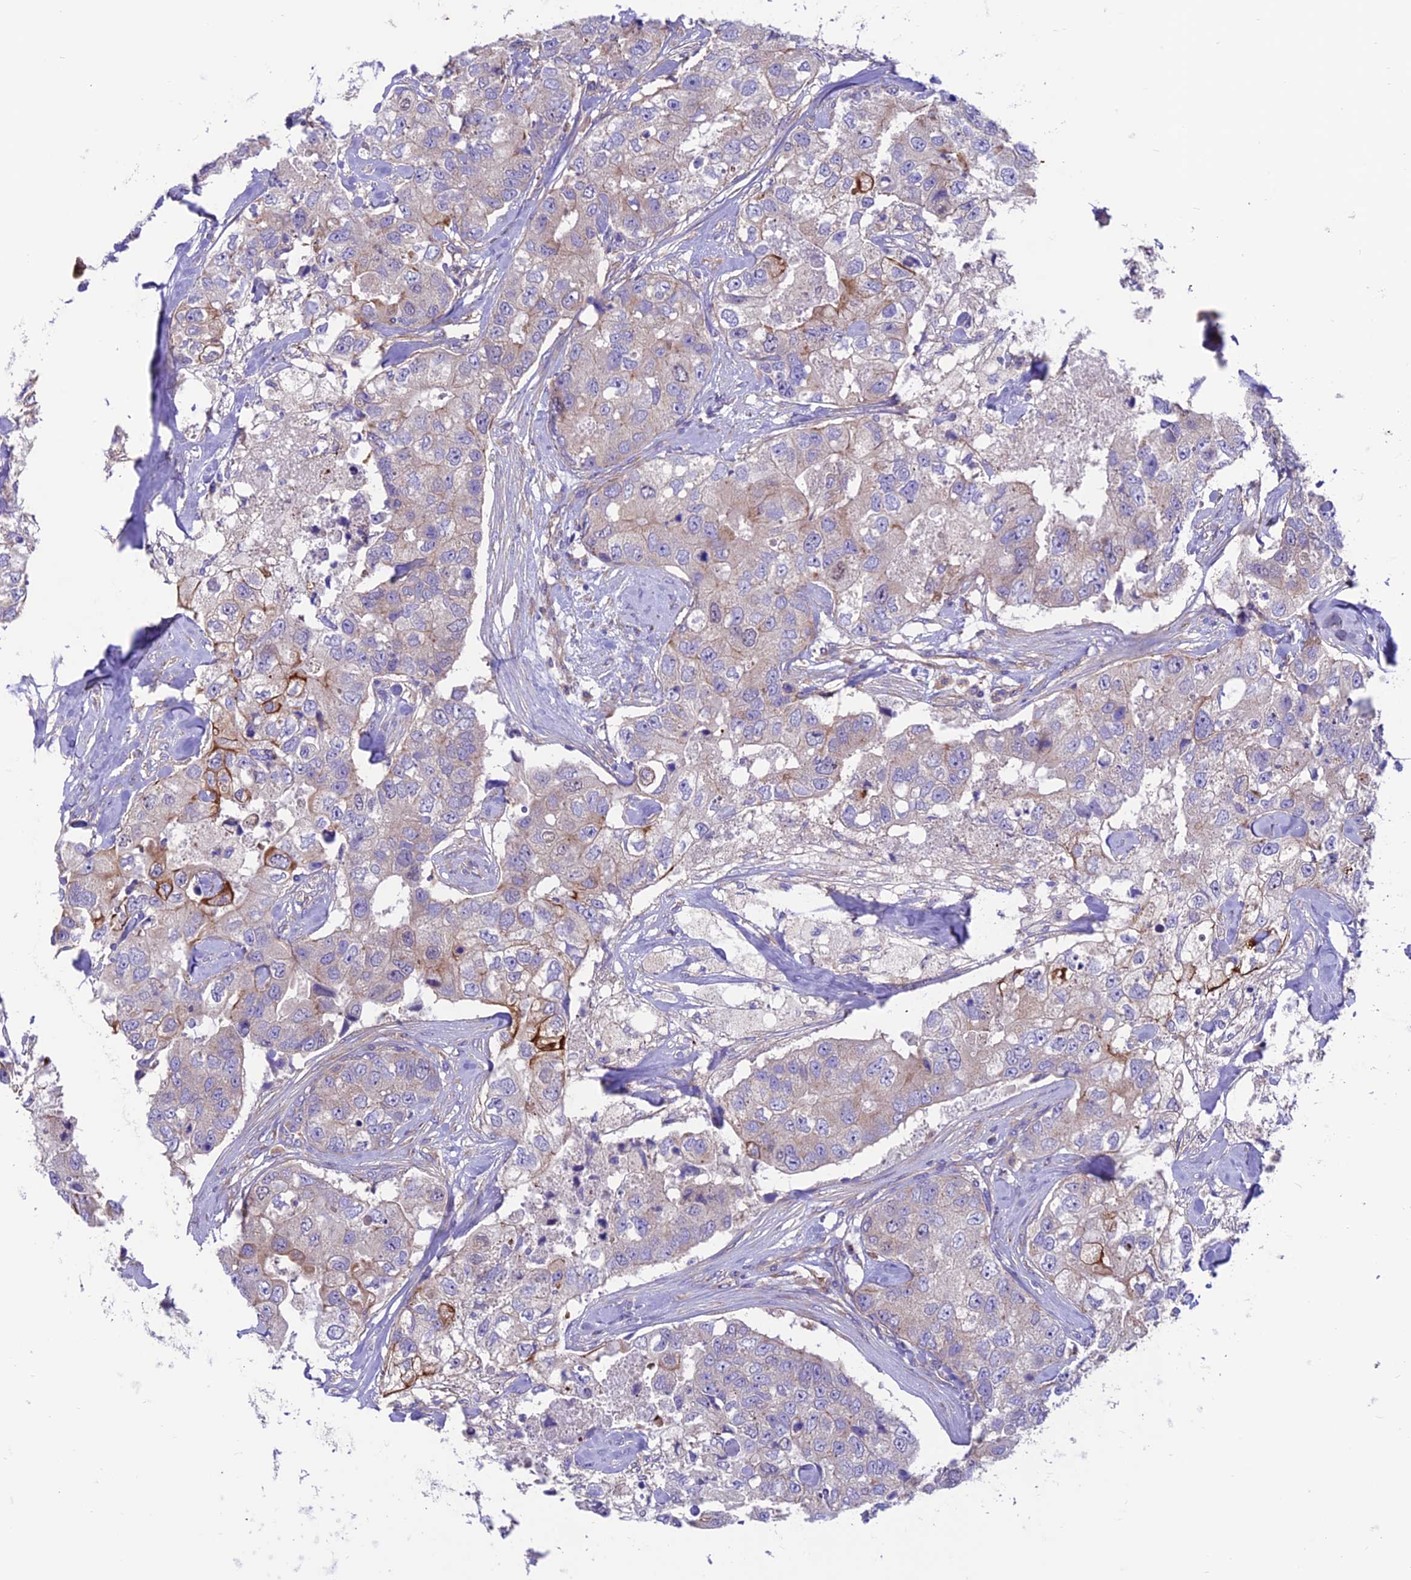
{"staining": {"intensity": "strong", "quantity": "<25%", "location": "cytoplasmic/membranous"}, "tissue": "breast cancer", "cell_type": "Tumor cells", "image_type": "cancer", "snomed": [{"axis": "morphology", "description": "Duct carcinoma"}, {"axis": "topography", "description": "Breast"}], "caption": "Immunohistochemistry (IHC) (DAB) staining of human infiltrating ductal carcinoma (breast) shows strong cytoplasmic/membranous protein positivity in about <25% of tumor cells. Using DAB (brown) and hematoxylin (blue) stains, captured at high magnification using brightfield microscopy.", "gene": "VPS16", "patient": {"sex": "female", "age": 62}}